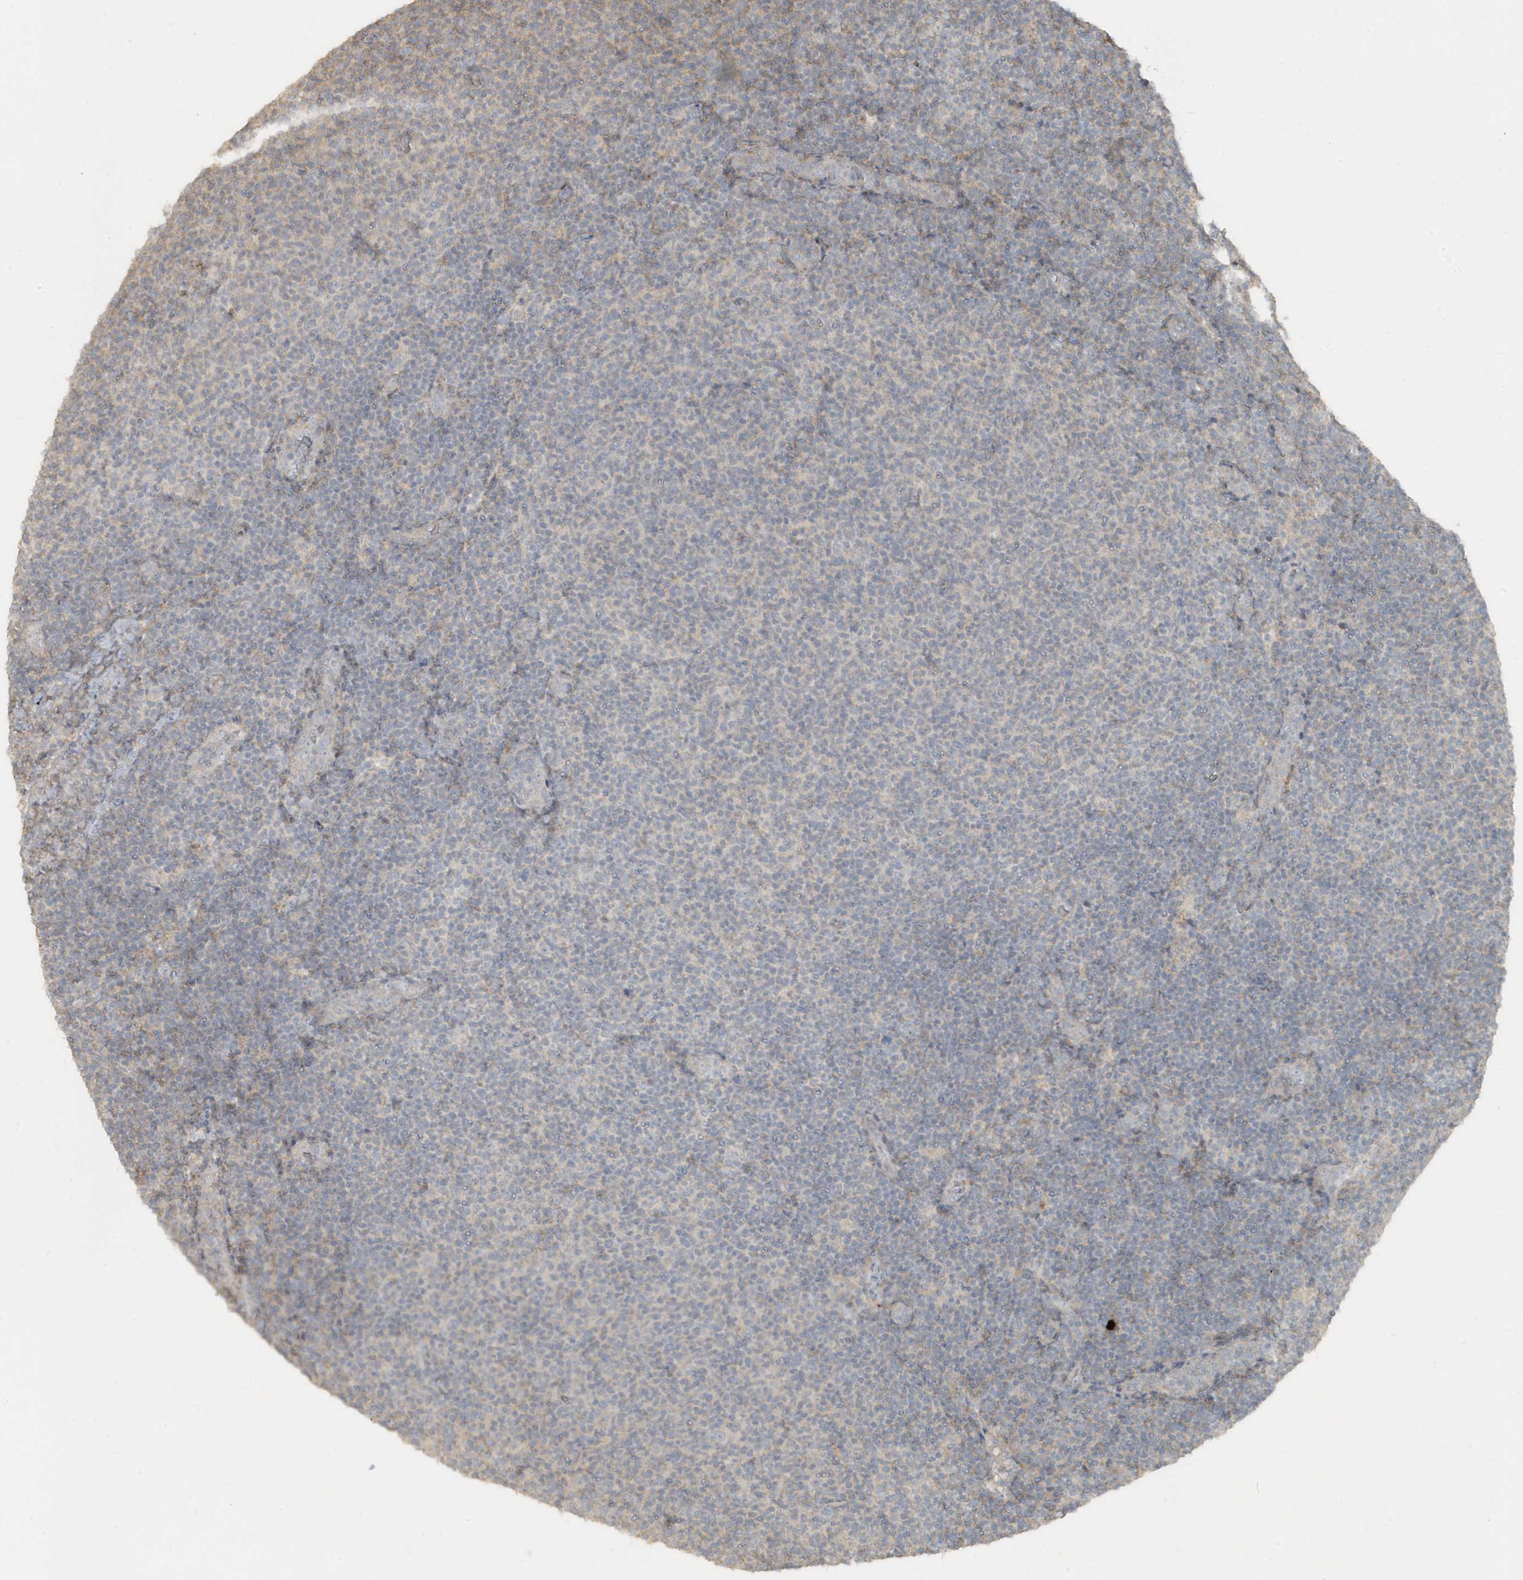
{"staining": {"intensity": "negative", "quantity": "none", "location": "none"}, "tissue": "lymphoma", "cell_type": "Tumor cells", "image_type": "cancer", "snomed": [{"axis": "morphology", "description": "Malignant lymphoma, non-Hodgkin's type, Low grade"}, {"axis": "topography", "description": "Lymph node"}], "caption": "Immunohistochemical staining of low-grade malignant lymphoma, non-Hodgkin's type displays no significant staining in tumor cells.", "gene": "ACTC1", "patient": {"sex": "male", "age": 66}}